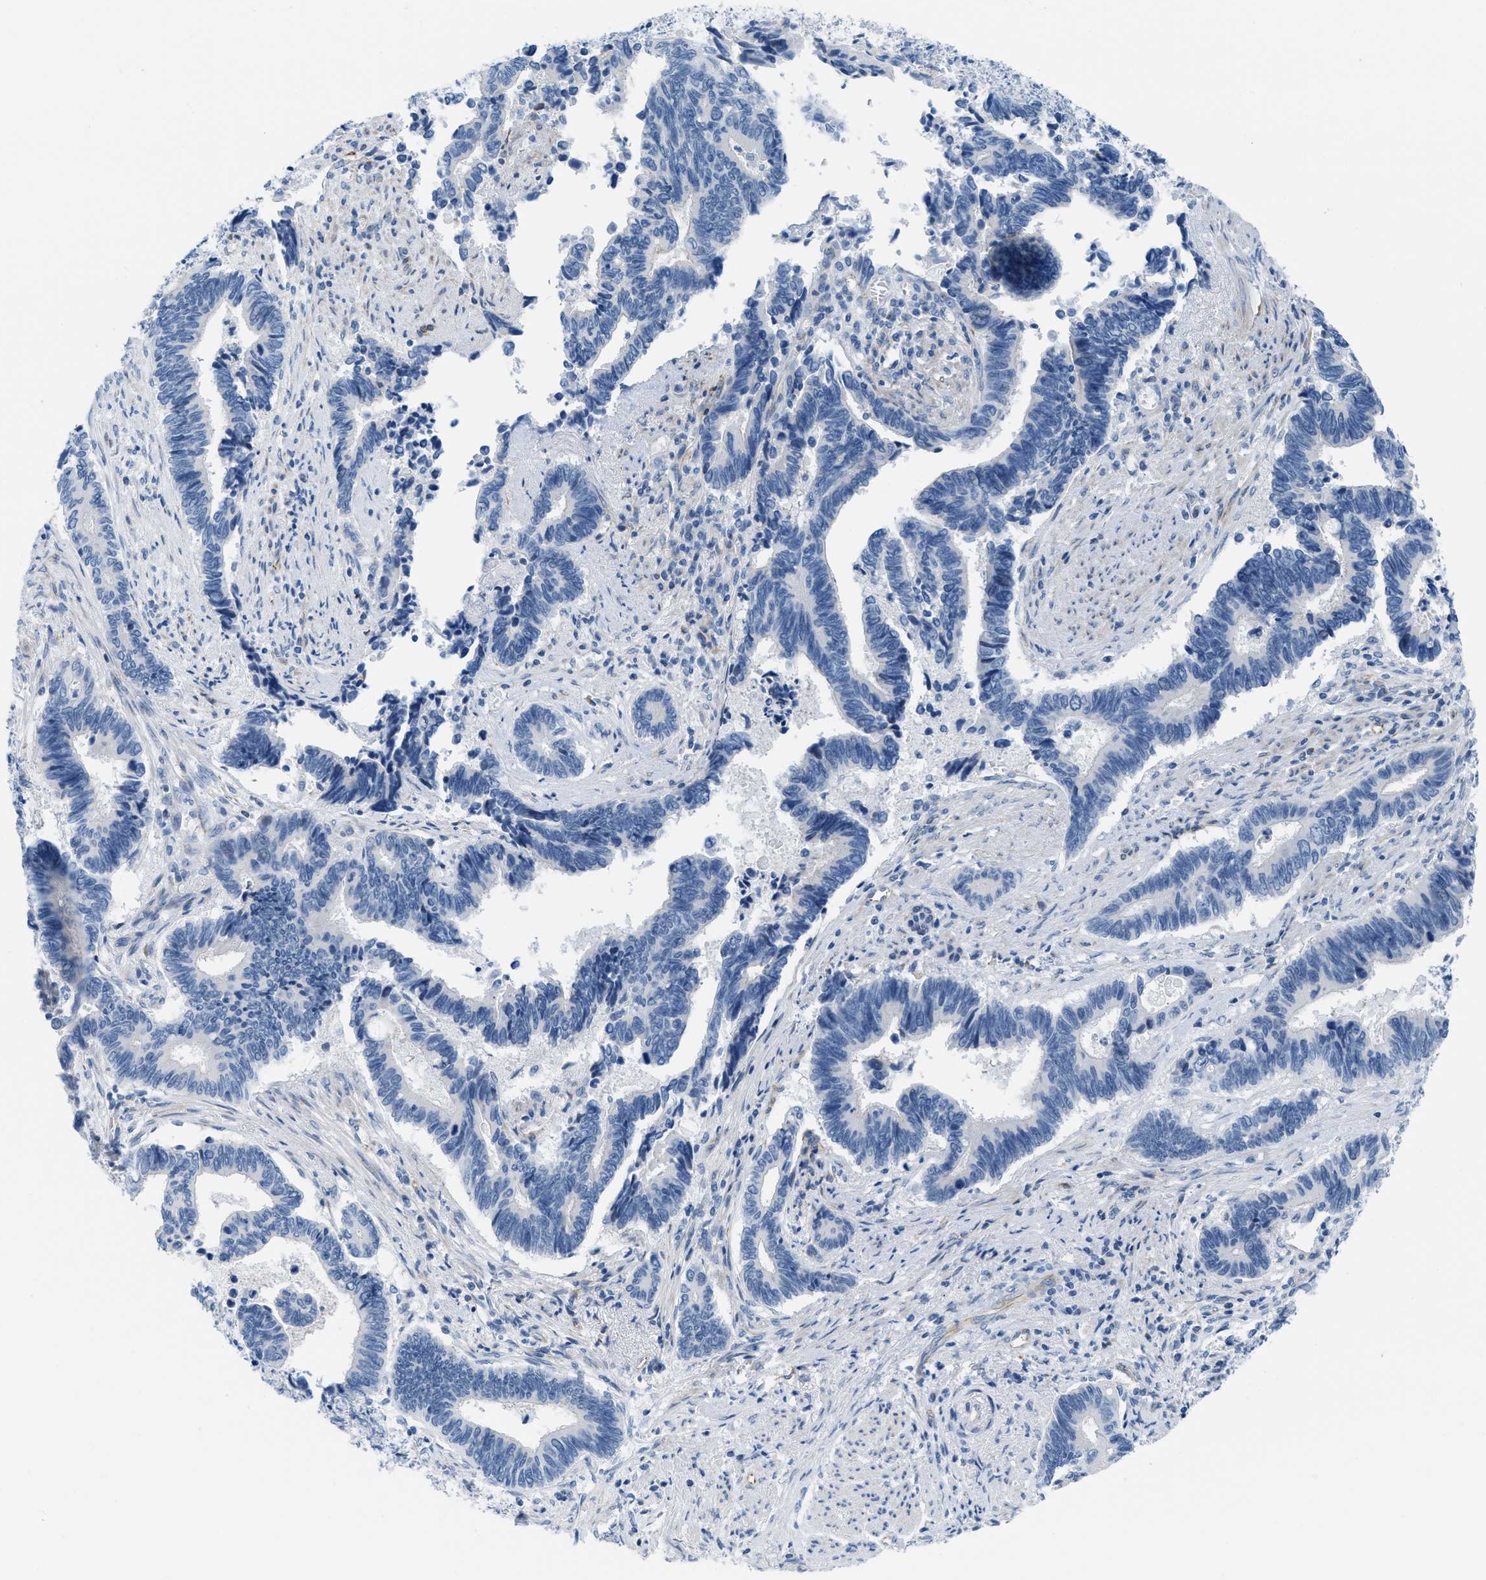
{"staining": {"intensity": "negative", "quantity": "none", "location": "none"}, "tissue": "pancreatic cancer", "cell_type": "Tumor cells", "image_type": "cancer", "snomed": [{"axis": "morphology", "description": "Adenocarcinoma, NOS"}, {"axis": "topography", "description": "Pancreas"}], "caption": "Immunohistochemical staining of human pancreatic cancer (adenocarcinoma) reveals no significant staining in tumor cells.", "gene": "SLC12A1", "patient": {"sex": "female", "age": 70}}